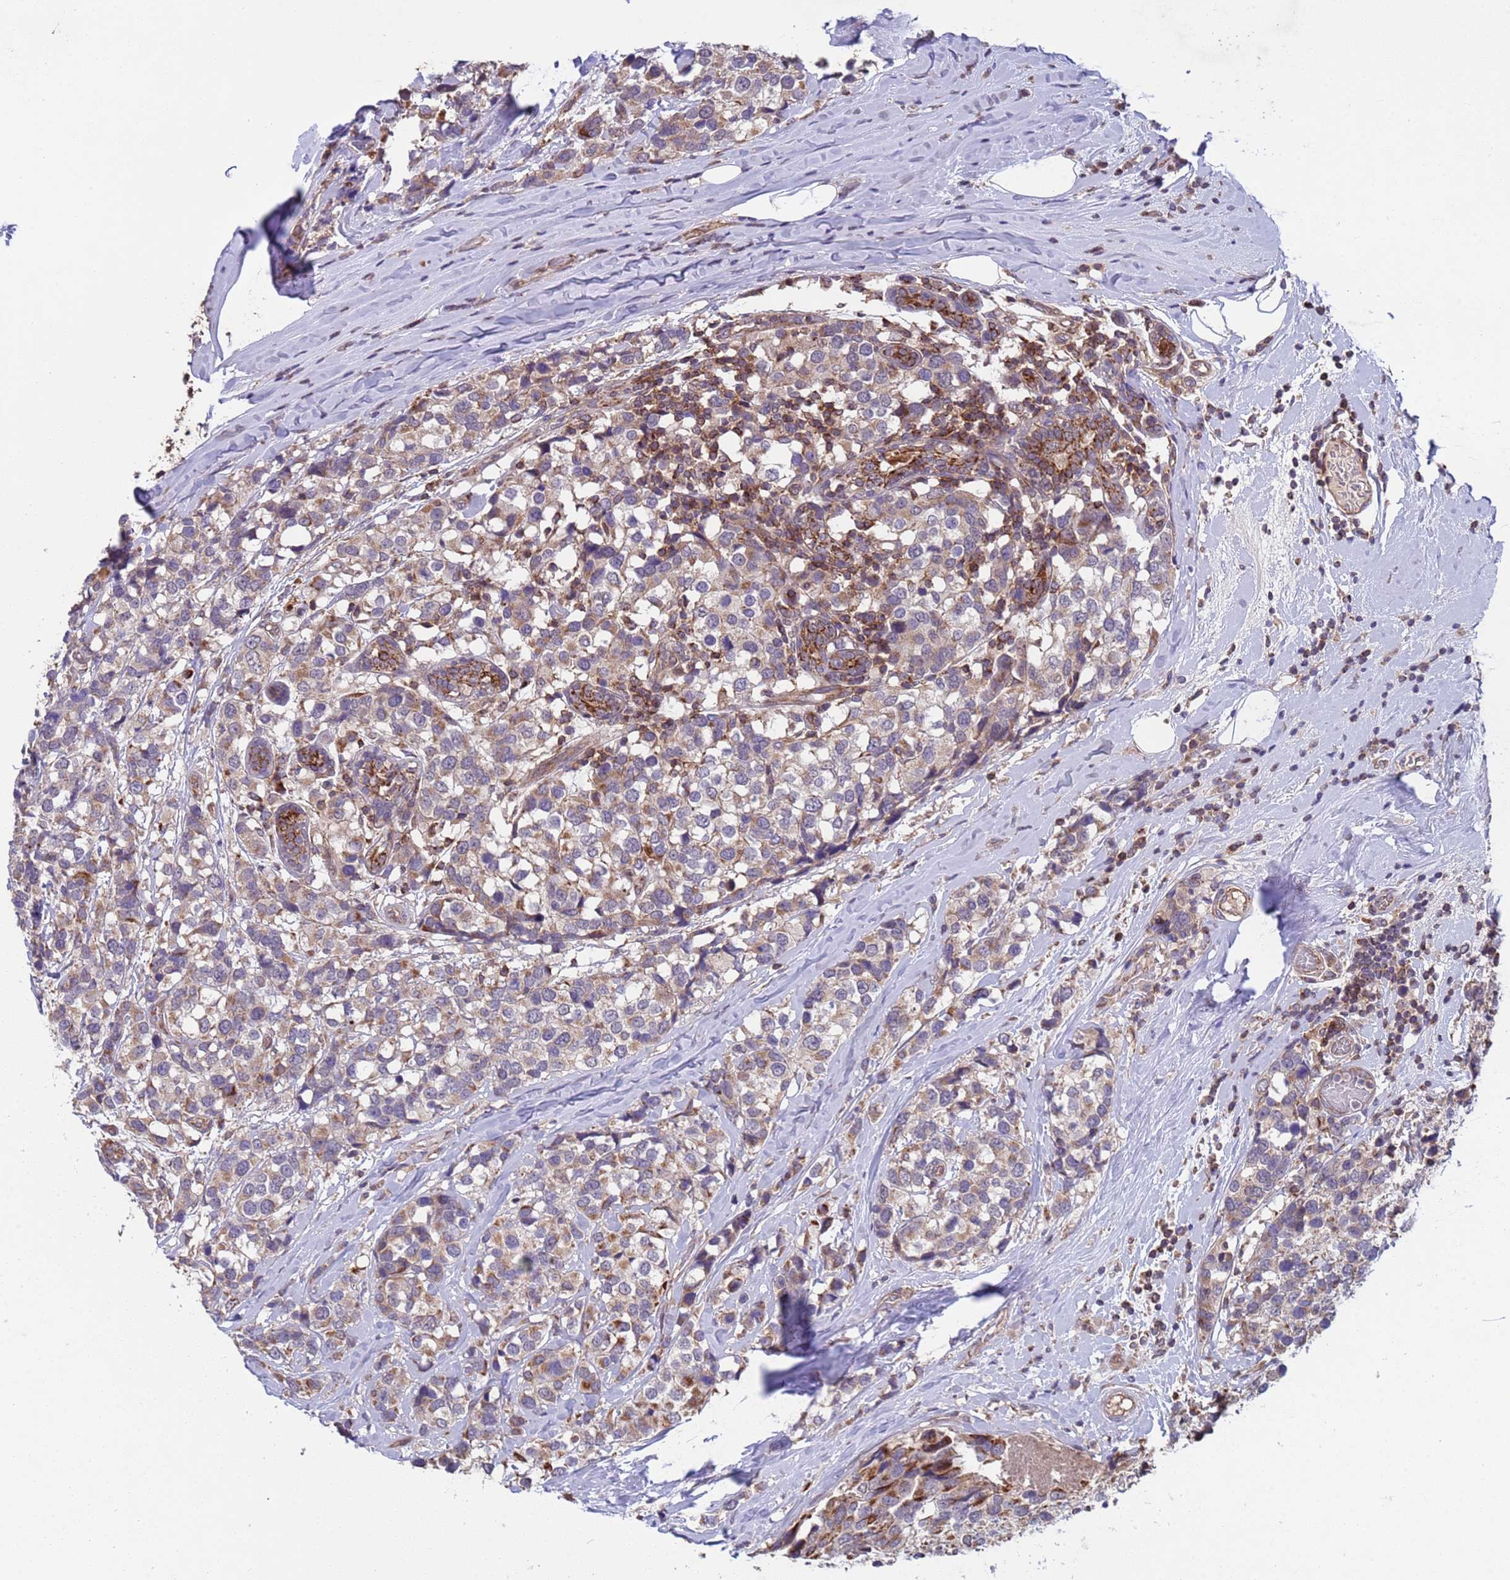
{"staining": {"intensity": "moderate", "quantity": "25%-75%", "location": "cytoplasmic/membranous"}, "tissue": "breast cancer", "cell_type": "Tumor cells", "image_type": "cancer", "snomed": [{"axis": "morphology", "description": "Lobular carcinoma"}, {"axis": "topography", "description": "Breast"}], "caption": "Immunohistochemical staining of breast cancer displays medium levels of moderate cytoplasmic/membranous protein positivity in approximately 25%-75% of tumor cells. The staining was performed using DAB (3,3'-diaminobenzidine), with brown indicating positive protein expression. Nuclei are stained blue with hematoxylin.", "gene": "ACAD8", "patient": {"sex": "female", "age": 59}}